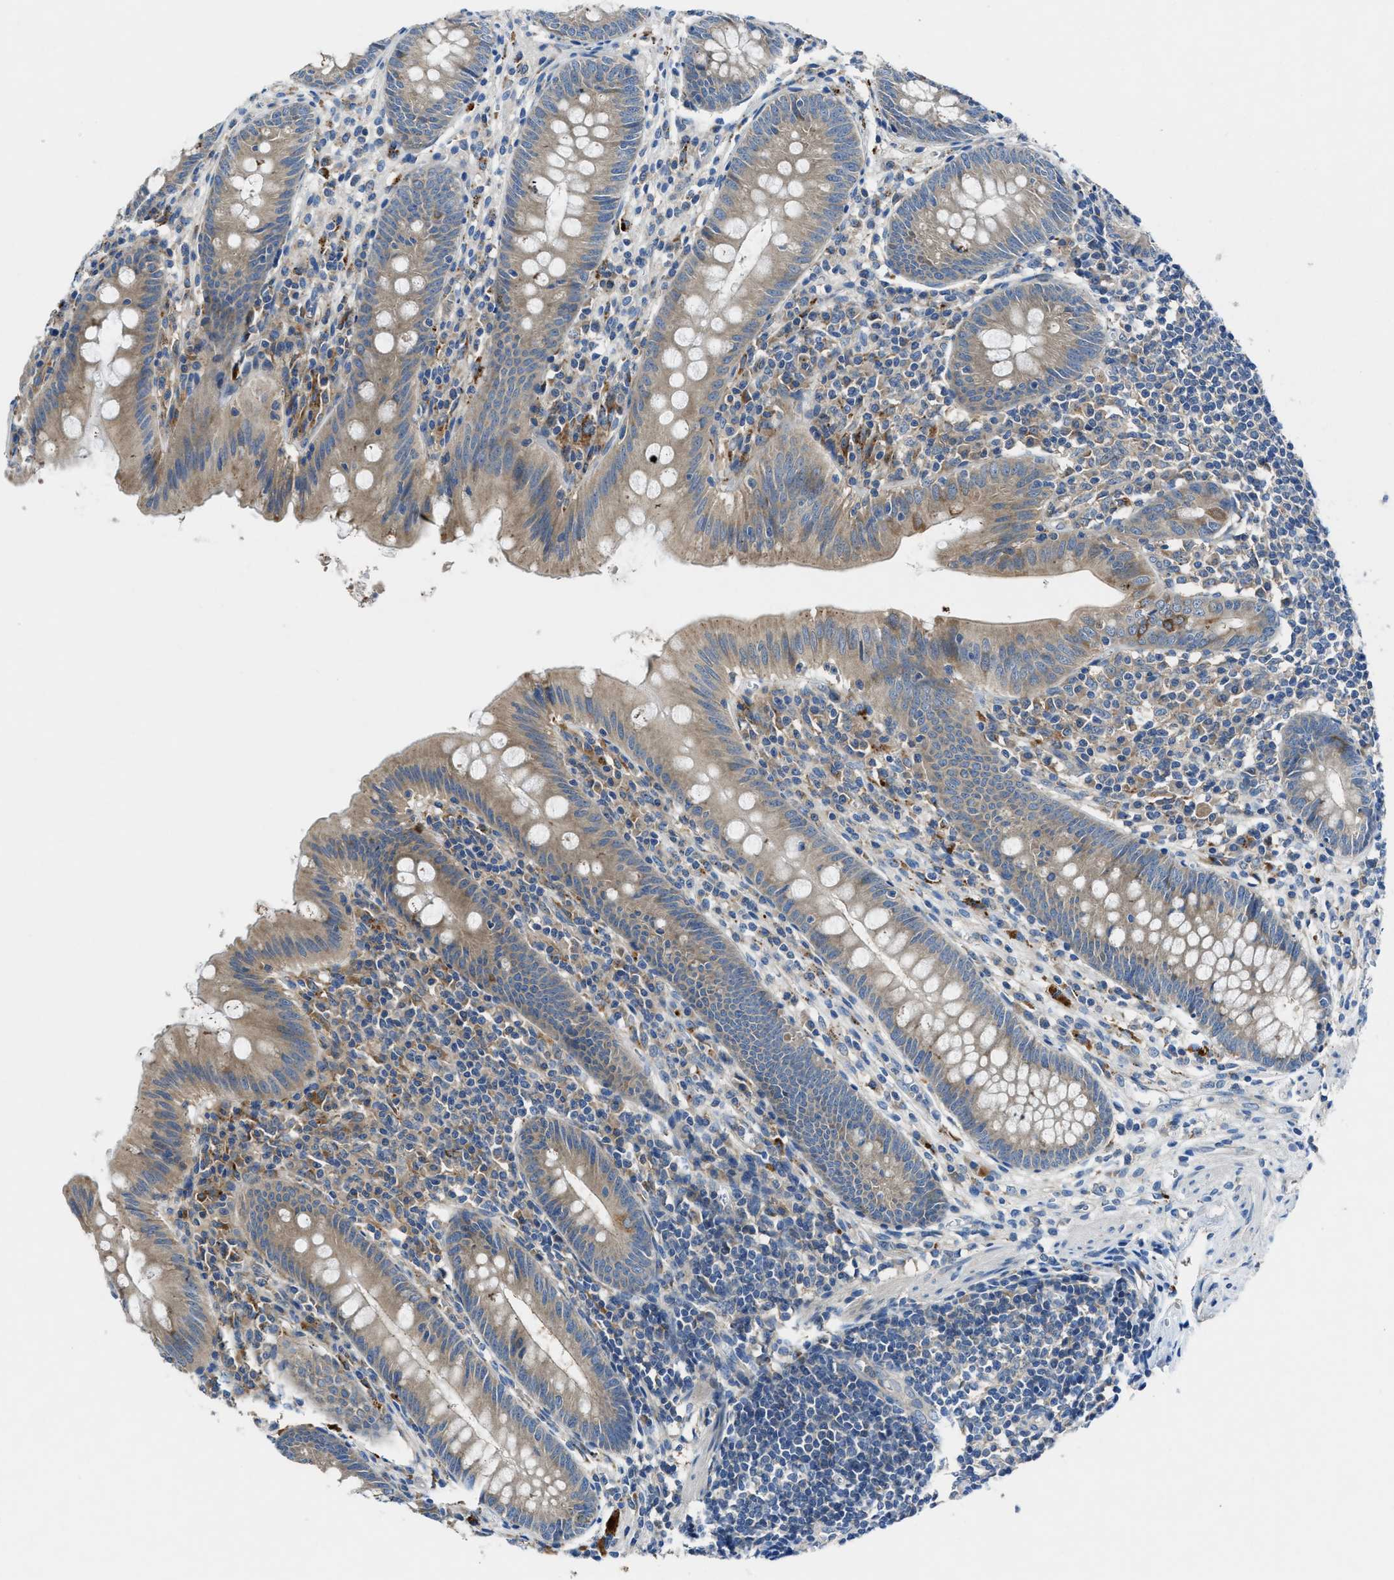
{"staining": {"intensity": "weak", "quantity": "25%-75%", "location": "cytoplasmic/membranous"}, "tissue": "appendix", "cell_type": "Glandular cells", "image_type": "normal", "snomed": [{"axis": "morphology", "description": "Normal tissue, NOS"}, {"axis": "topography", "description": "Appendix"}], "caption": "Weak cytoplasmic/membranous protein expression is present in approximately 25%-75% of glandular cells in appendix.", "gene": "MAP3K20", "patient": {"sex": "male", "age": 56}}